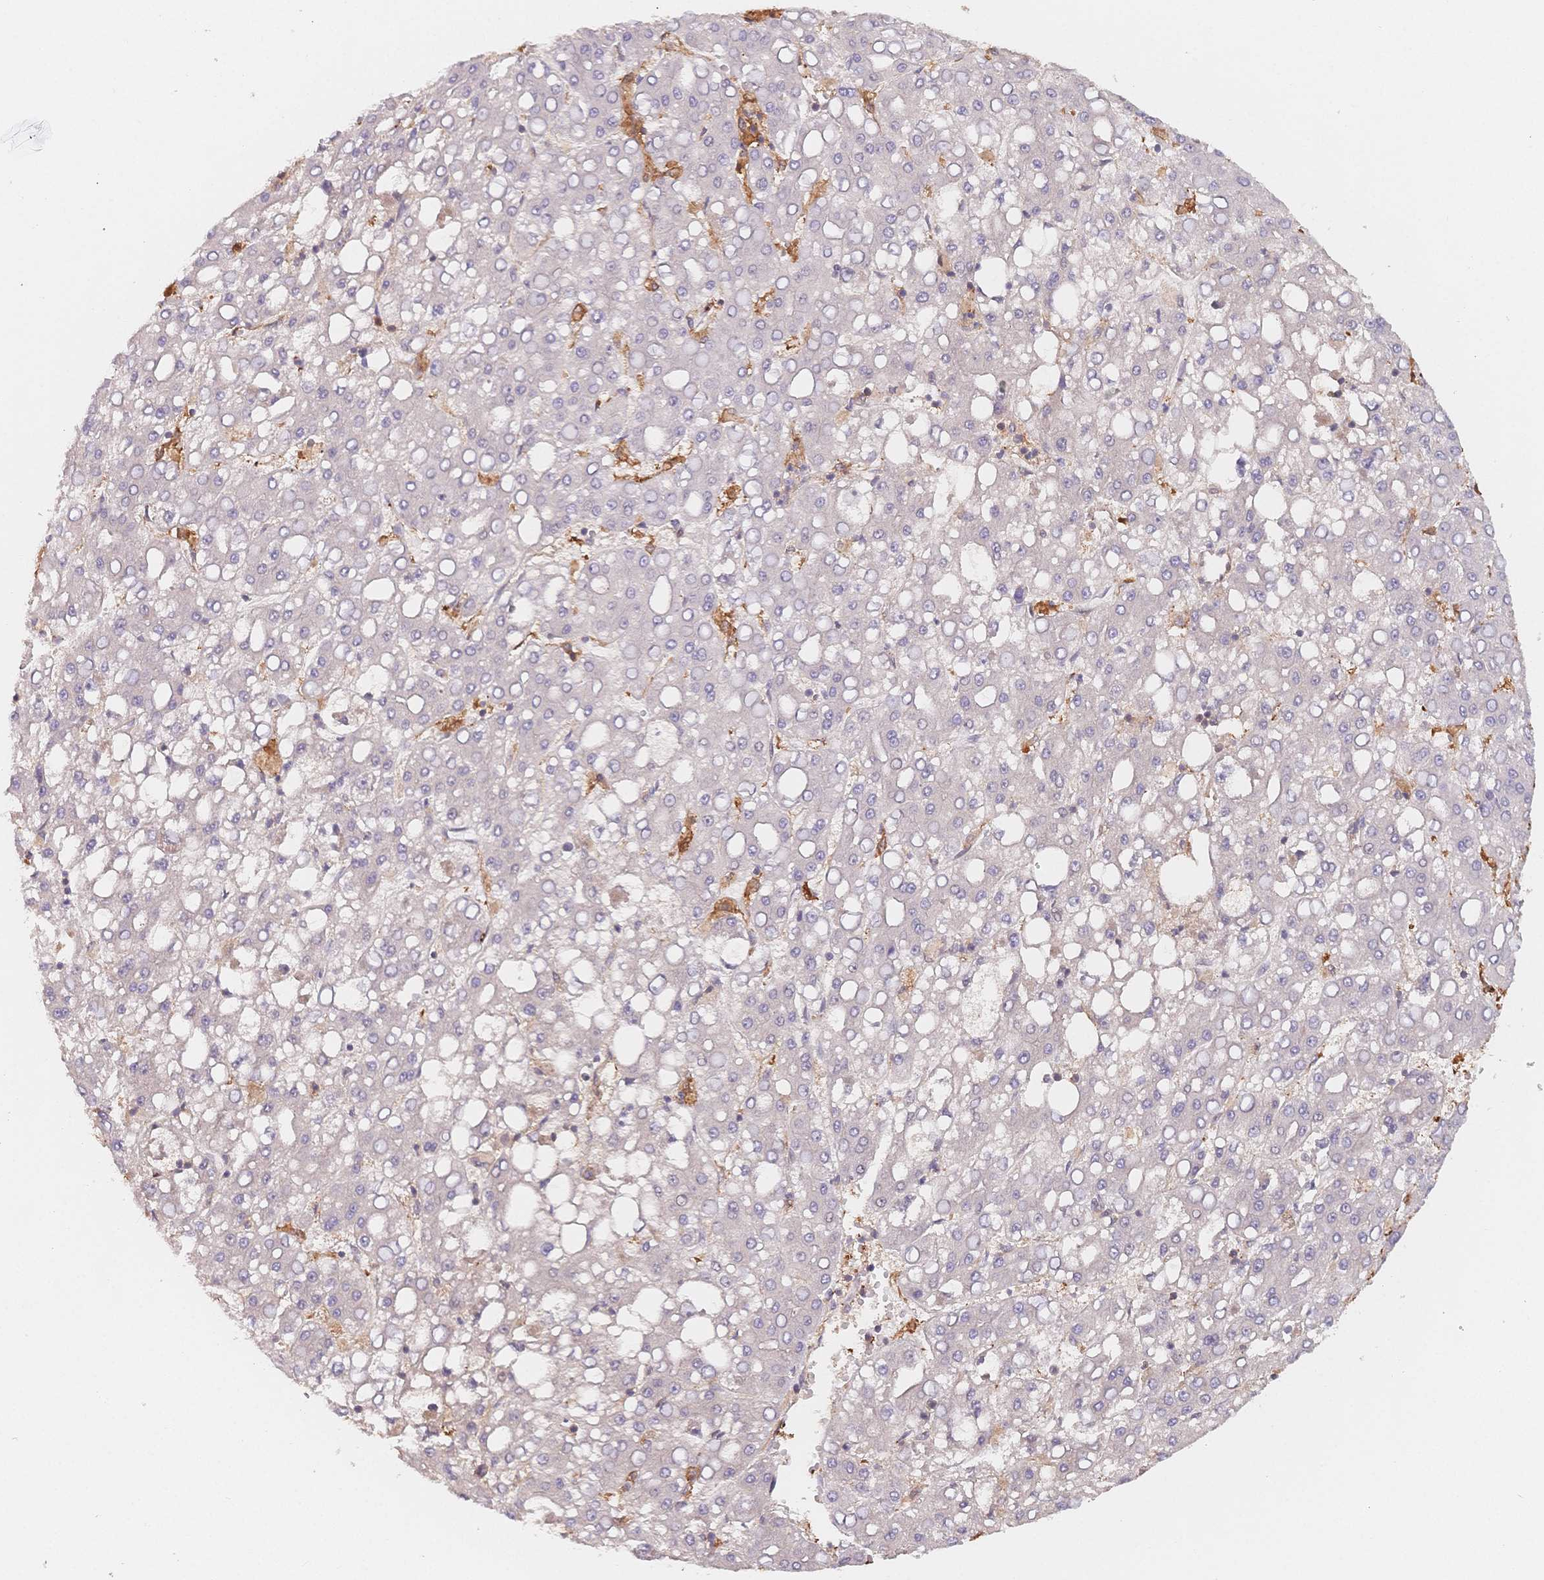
{"staining": {"intensity": "negative", "quantity": "none", "location": "none"}, "tissue": "liver cancer", "cell_type": "Tumor cells", "image_type": "cancer", "snomed": [{"axis": "morphology", "description": "Carcinoma, Hepatocellular, NOS"}, {"axis": "topography", "description": "Liver"}], "caption": "Tumor cells show no significant expression in liver cancer (hepatocellular carcinoma).", "gene": "C12orf75", "patient": {"sex": "male", "age": 65}}